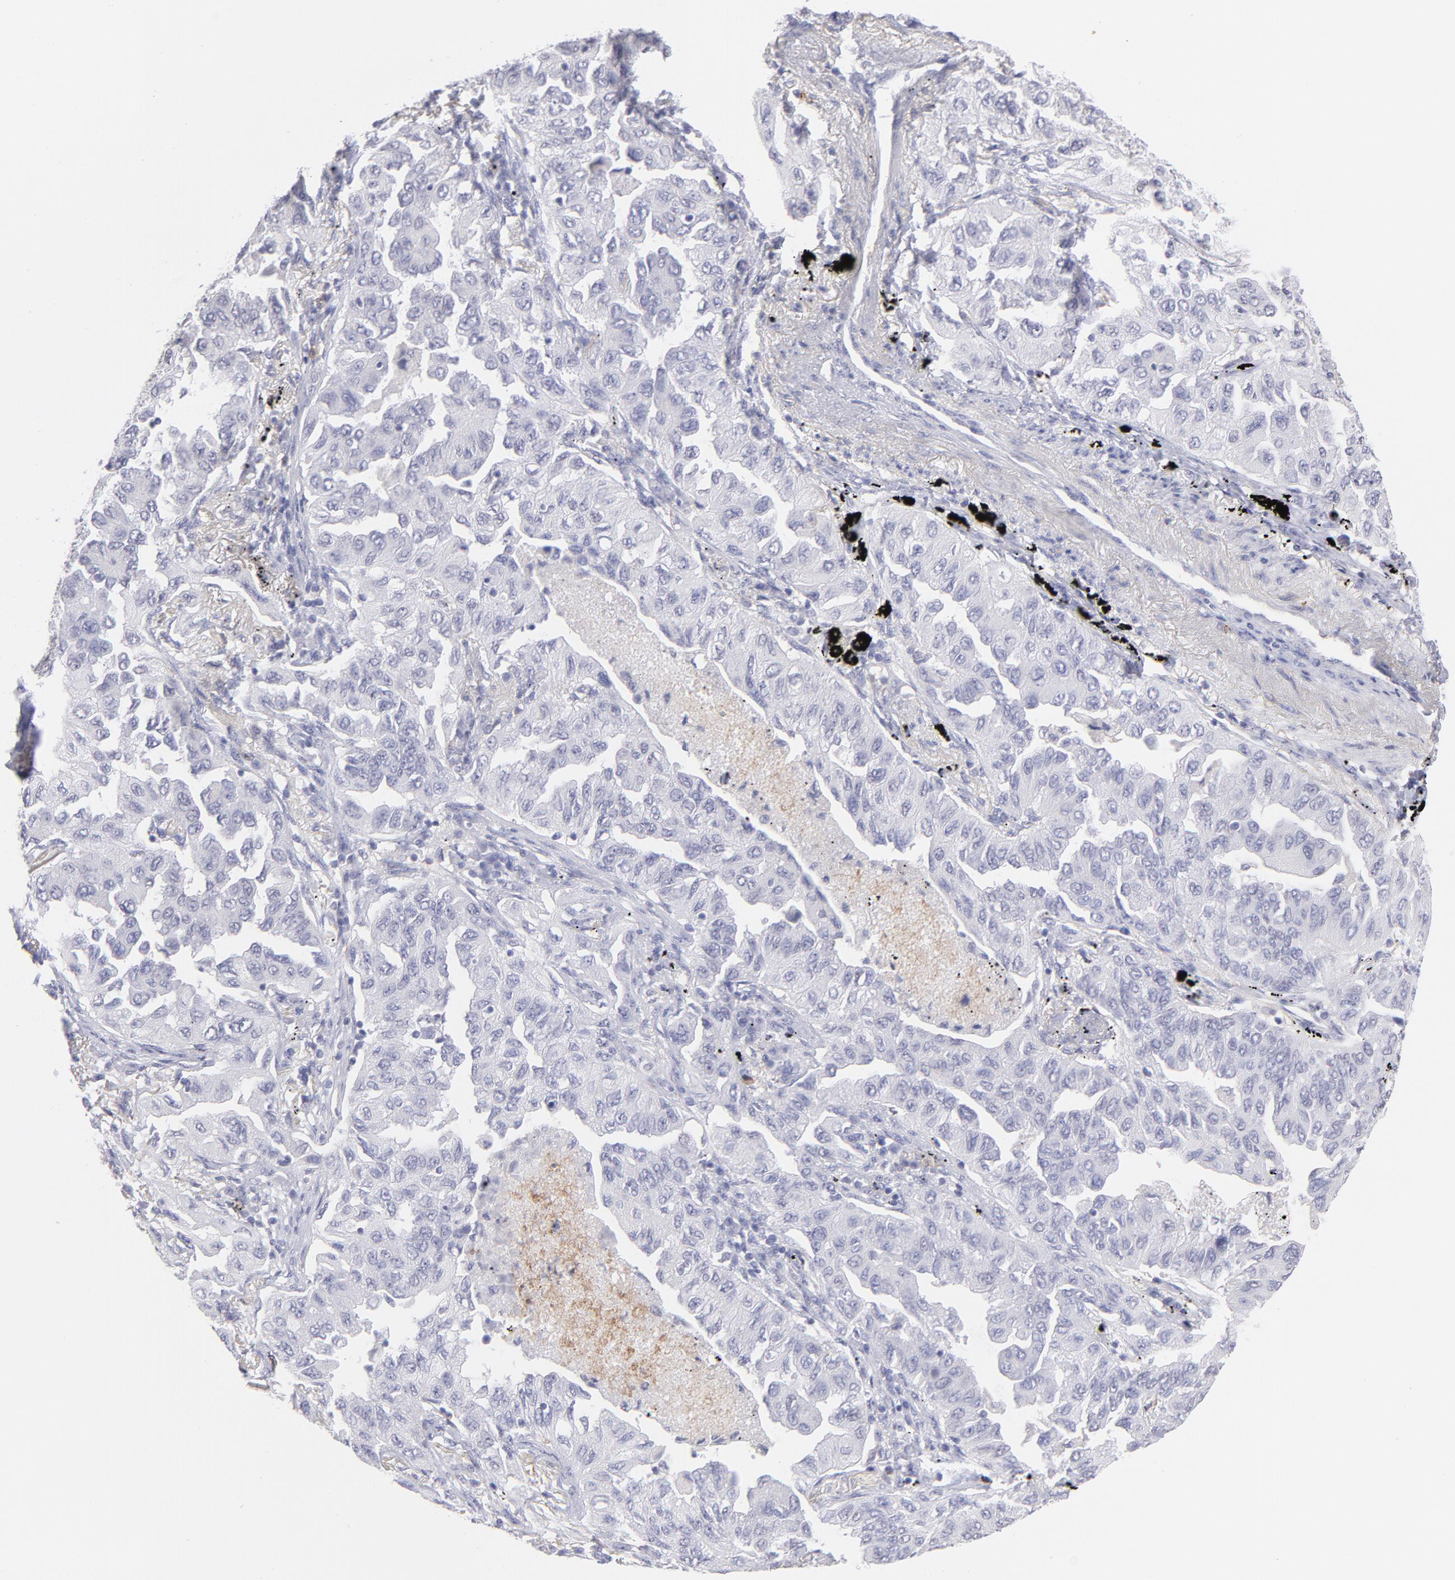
{"staining": {"intensity": "negative", "quantity": "none", "location": "none"}, "tissue": "lung cancer", "cell_type": "Tumor cells", "image_type": "cancer", "snomed": [{"axis": "morphology", "description": "Adenocarcinoma, NOS"}, {"axis": "topography", "description": "Lung"}], "caption": "The IHC image has no significant staining in tumor cells of lung cancer tissue.", "gene": "LTB4R", "patient": {"sex": "female", "age": 65}}